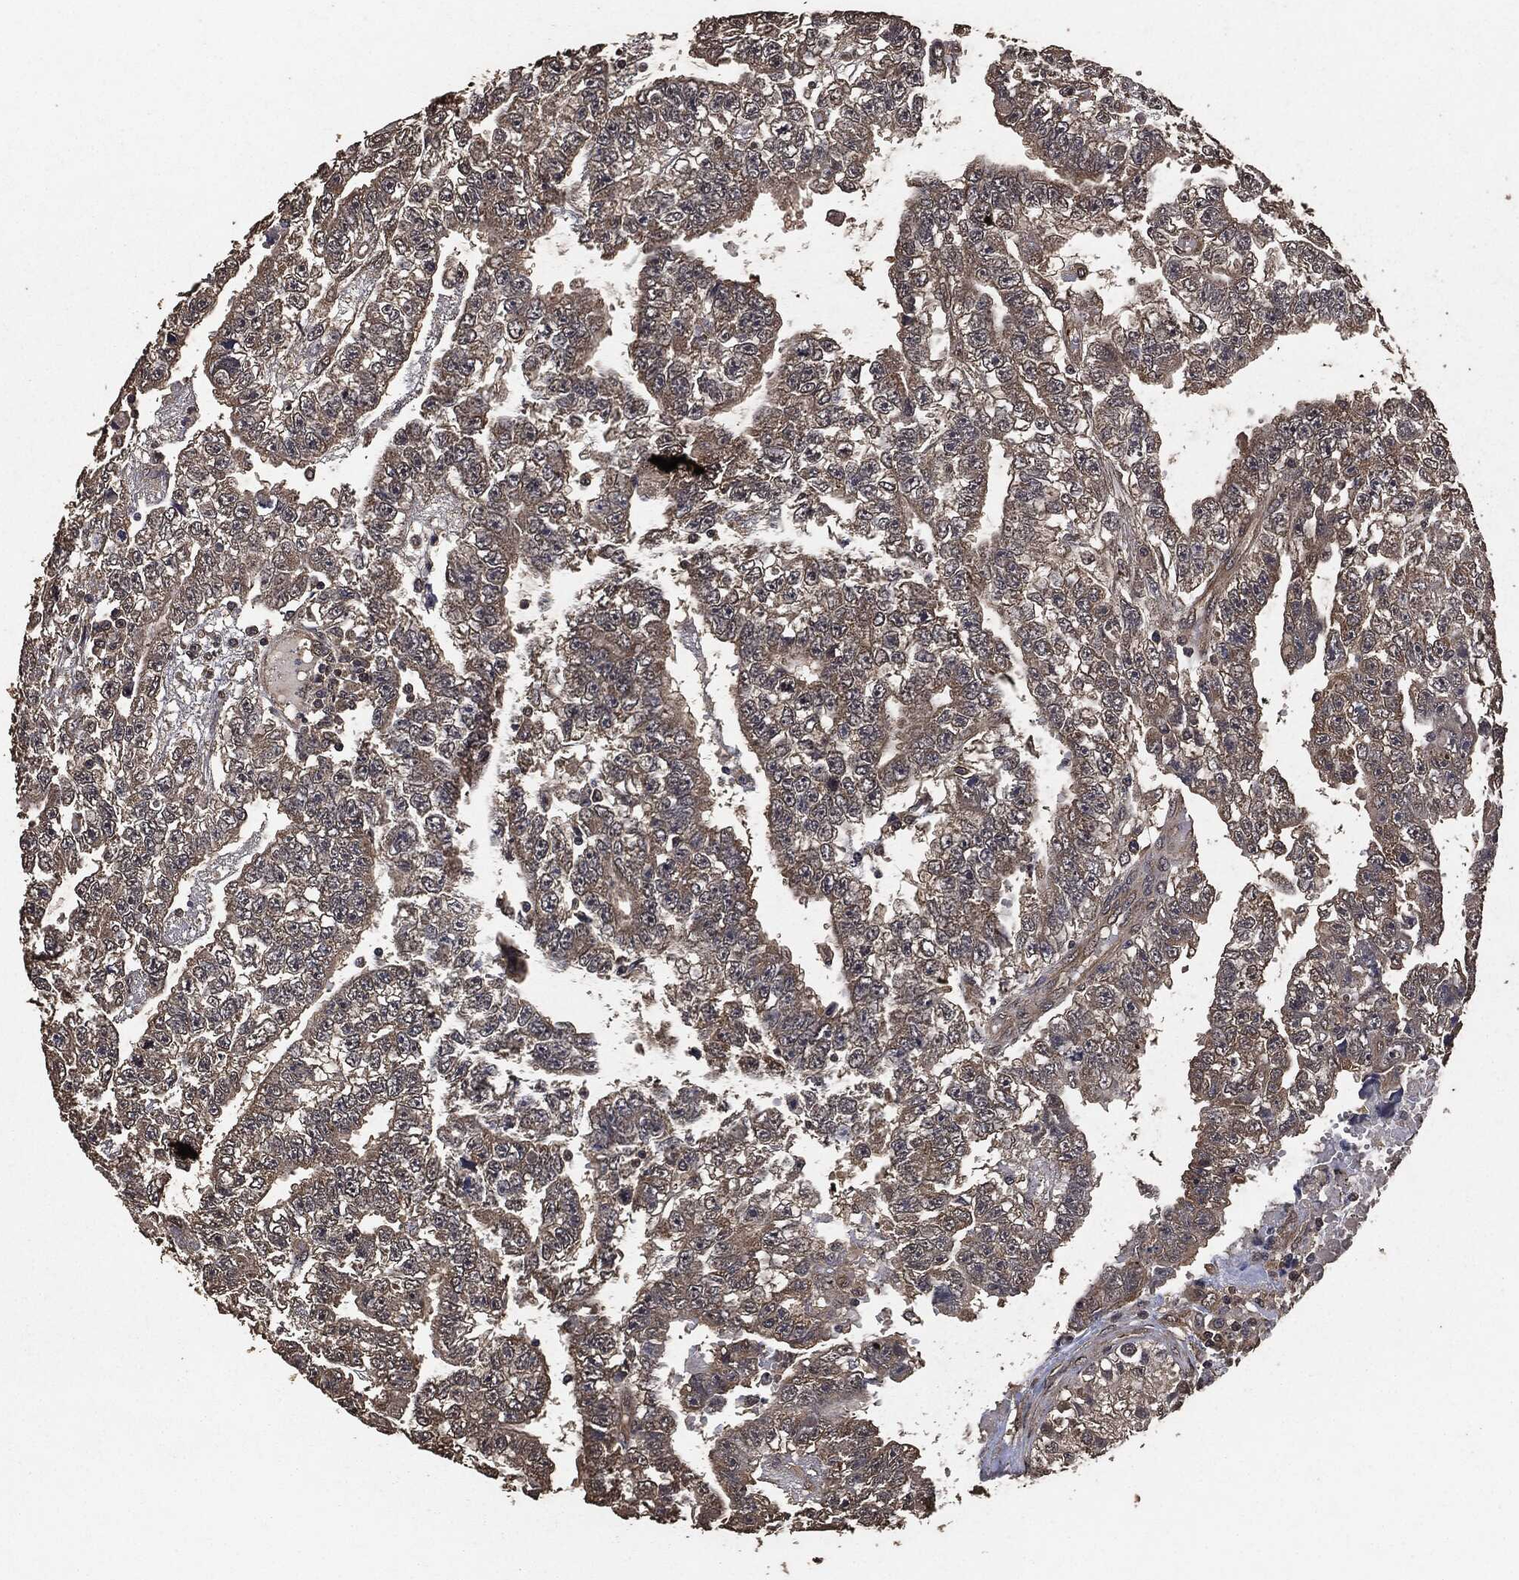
{"staining": {"intensity": "negative", "quantity": "none", "location": "none"}, "tissue": "testis cancer", "cell_type": "Tumor cells", "image_type": "cancer", "snomed": [{"axis": "morphology", "description": "Carcinoma, Embryonal, NOS"}, {"axis": "topography", "description": "Testis"}], "caption": "Immunohistochemistry photomicrograph of human embryonal carcinoma (testis) stained for a protein (brown), which exhibits no positivity in tumor cells.", "gene": "AKT1S1", "patient": {"sex": "male", "age": 25}}